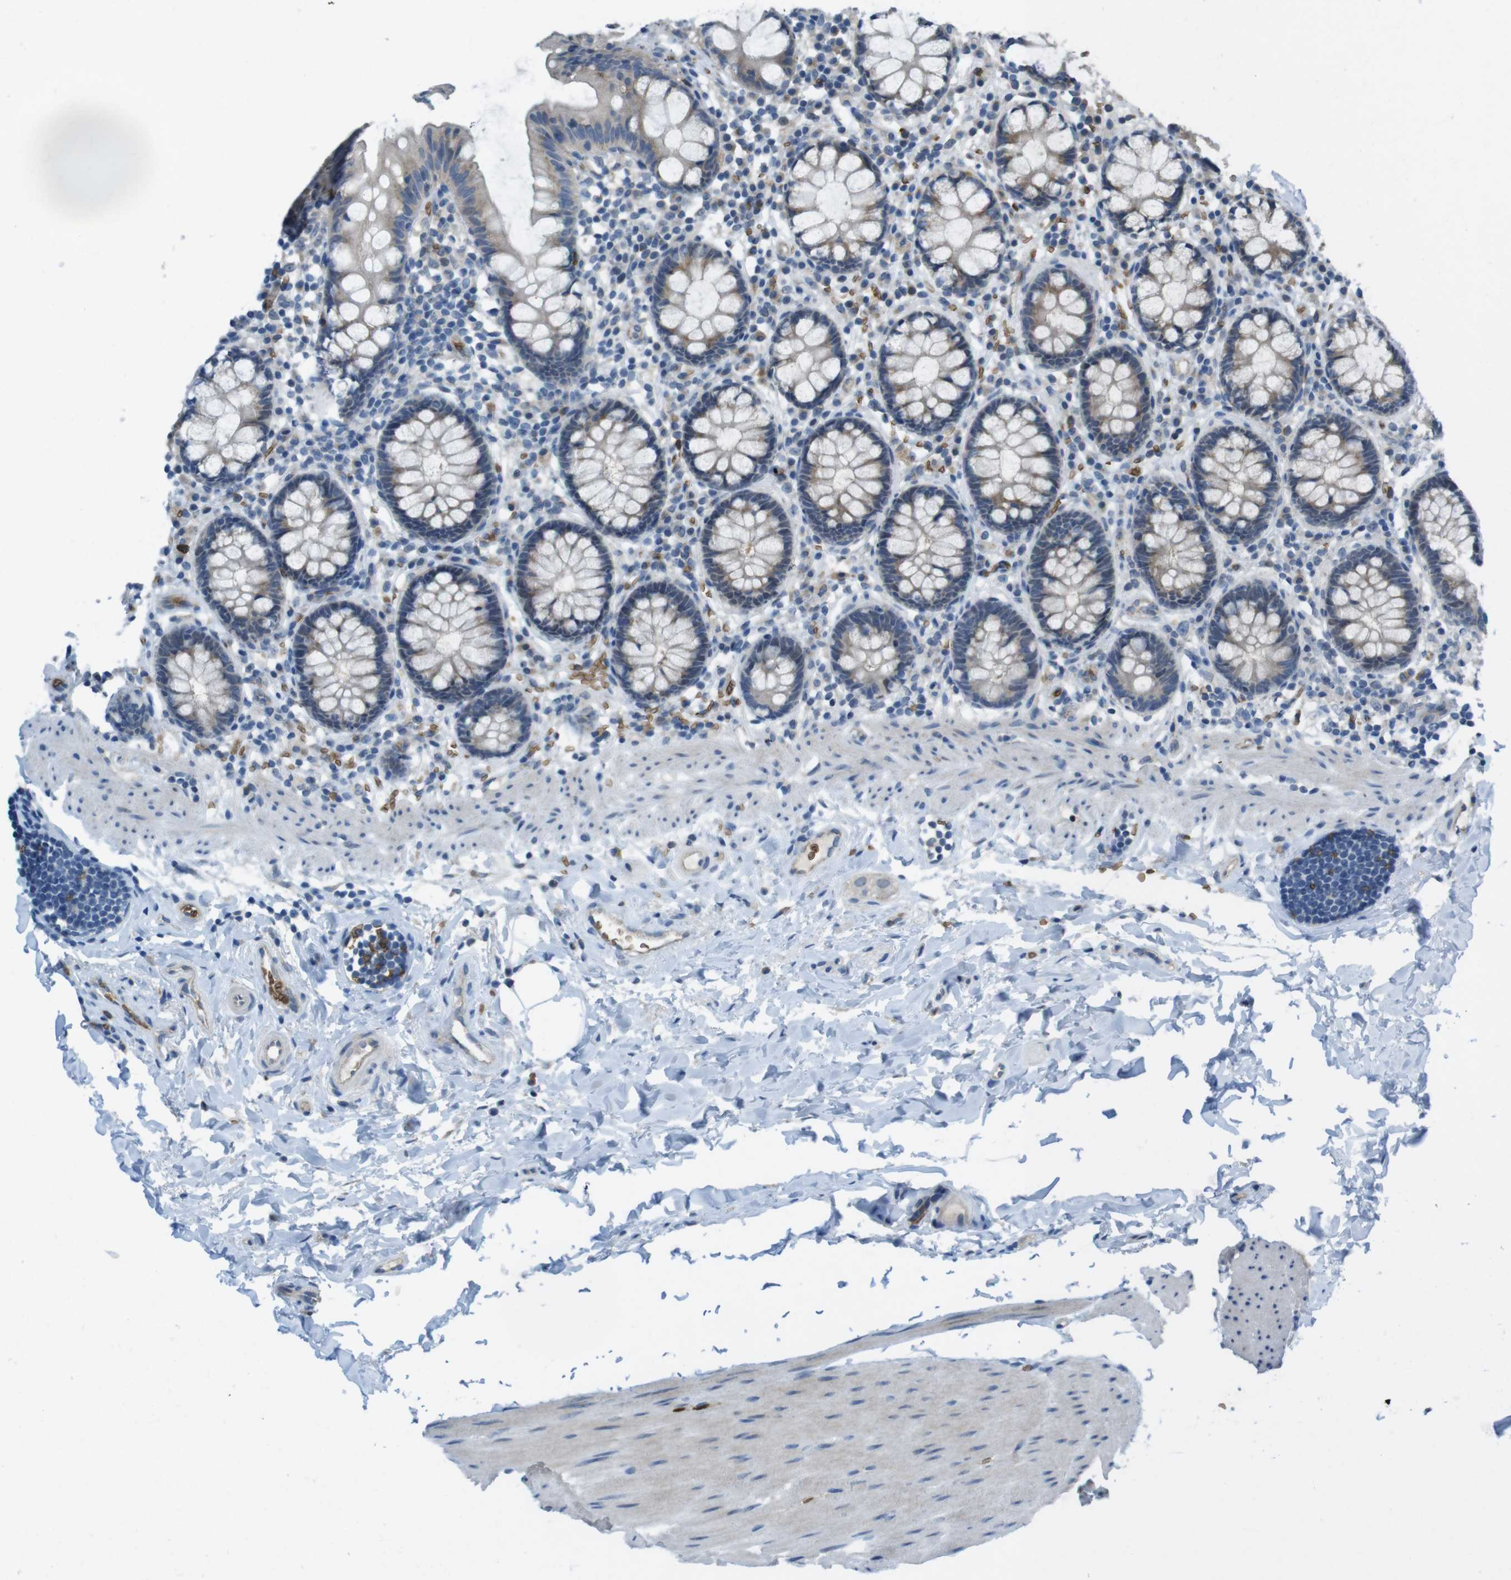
{"staining": {"intensity": "negative", "quantity": "none", "location": "none"}, "tissue": "colon", "cell_type": "Endothelial cells", "image_type": "normal", "snomed": [{"axis": "morphology", "description": "Normal tissue, NOS"}, {"axis": "topography", "description": "Colon"}], "caption": "IHC image of normal human colon stained for a protein (brown), which displays no positivity in endothelial cells.", "gene": "GYPA", "patient": {"sex": "female", "age": 80}}